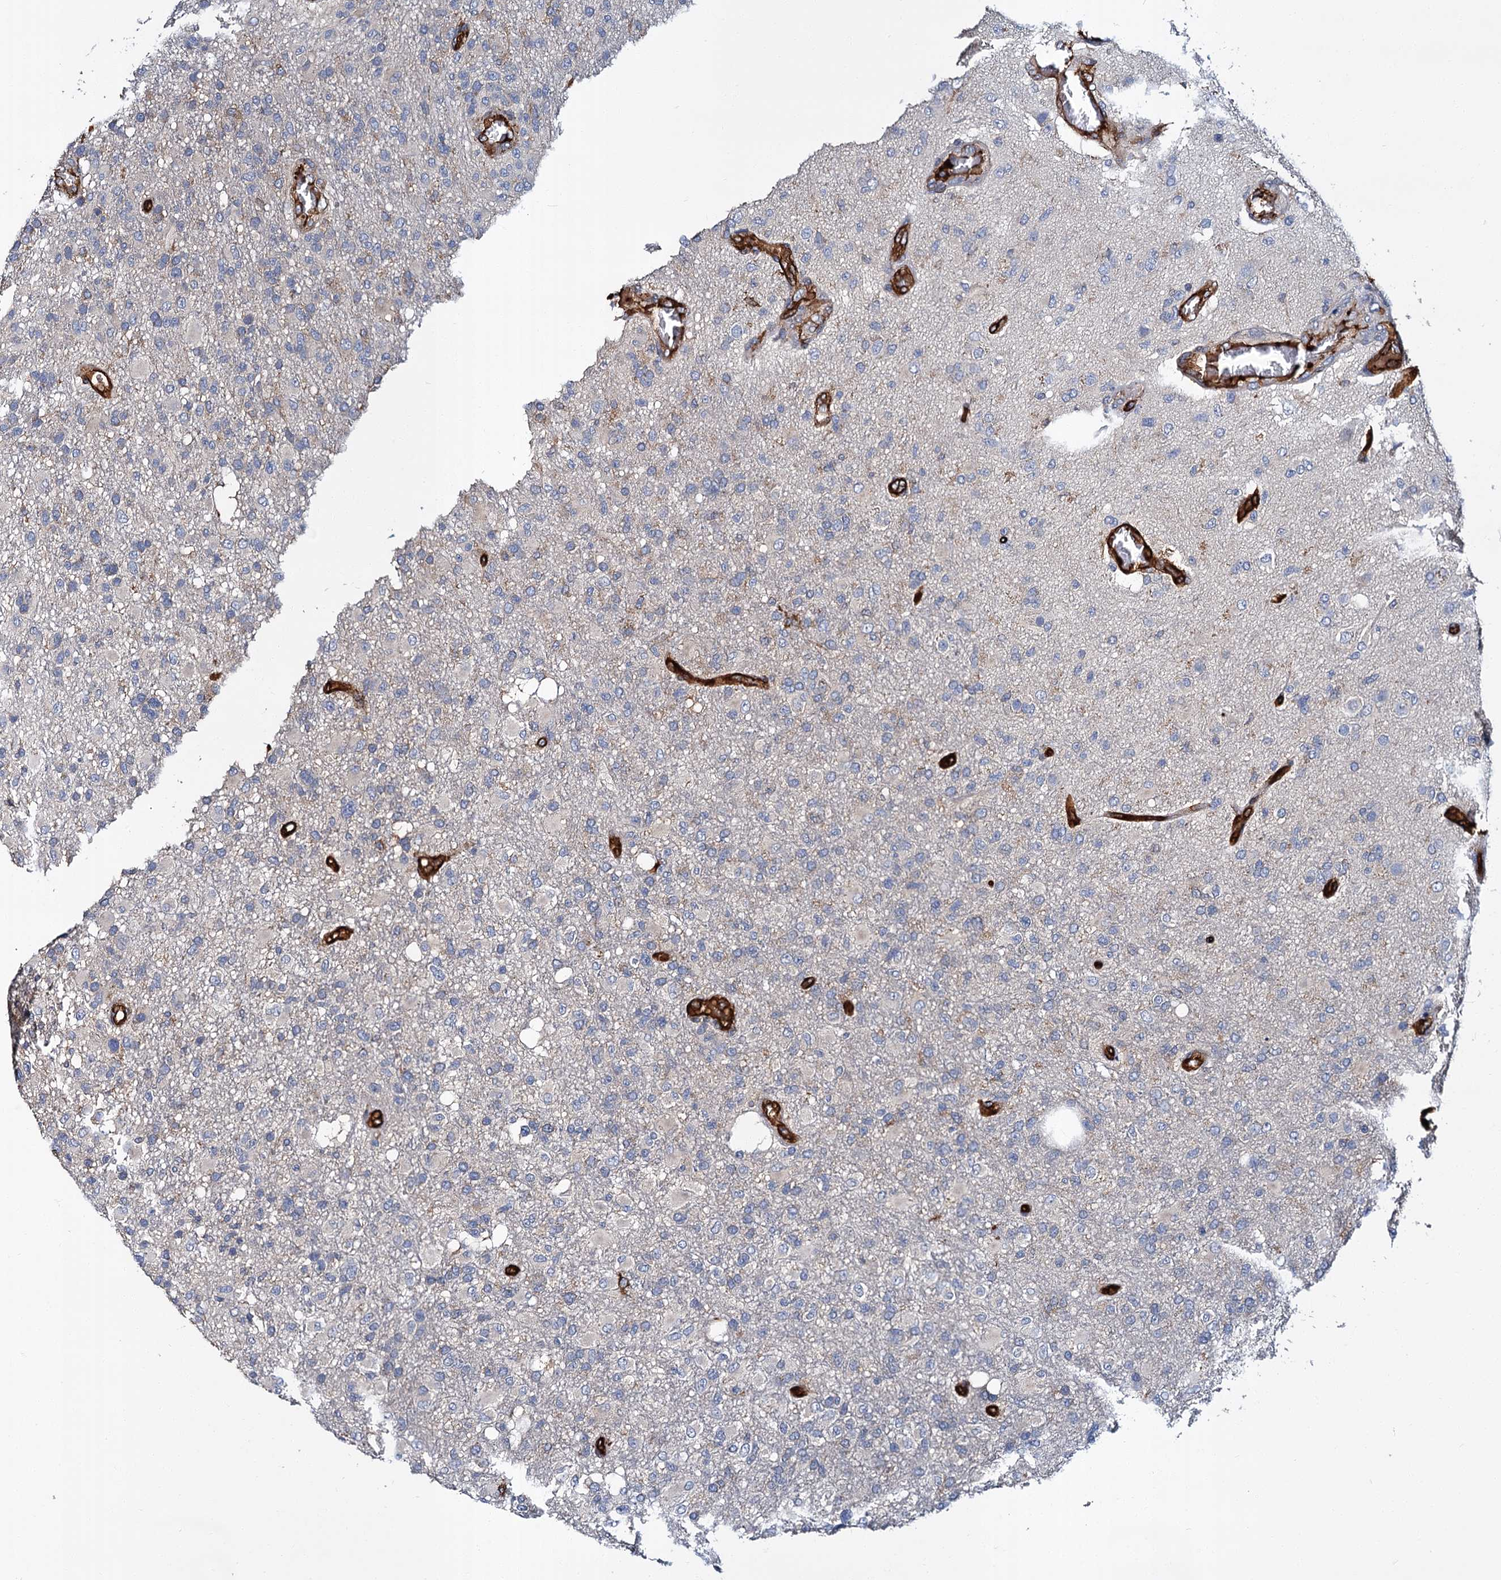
{"staining": {"intensity": "negative", "quantity": "none", "location": "none"}, "tissue": "glioma", "cell_type": "Tumor cells", "image_type": "cancer", "snomed": [{"axis": "morphology", "description": "Glioma, malignant, High grade"}, {"axis": "topography", "description": "Brain"}], "caption": "Immunohistochemical staining of glioma reveals no significant positivity in tumor cells.", "gene": "CACNA1C", "patient": {"sex": "female", "age": 74}}